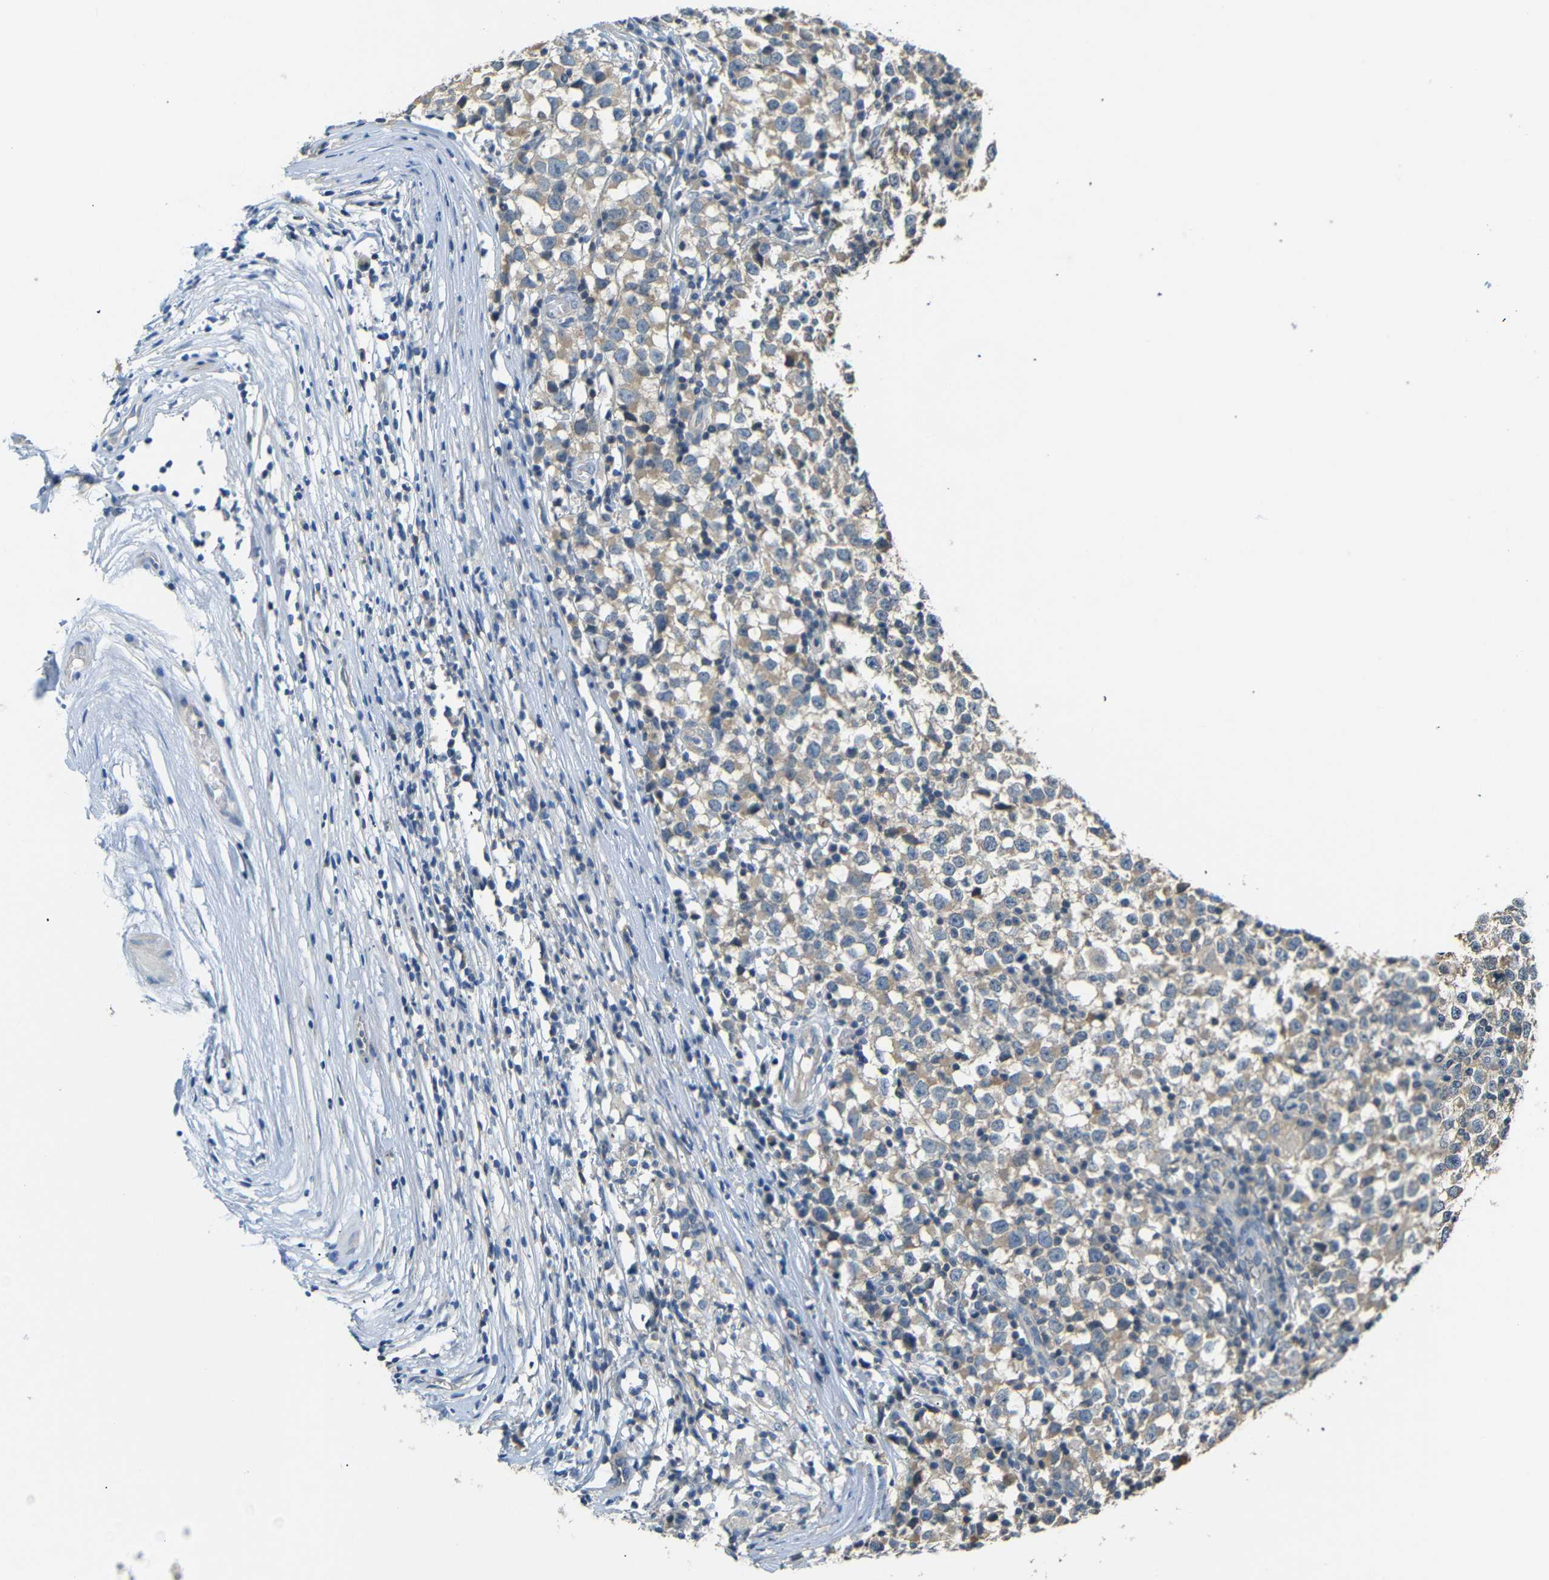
{"staining": {"intensity": "negative", "quantity": "none", "location": "none"}, "tissue": "testis cancer", "cell_type": "Tumor cells", "image_type": "cancer", "snomed": [{"axis": "morphology", "description": "Seminoma, NOS"}, {"axis": "topography", "description": "Testis"}], "caption": "A high-resolution photomicrograph shows immunohistochemistry (IHC) staining of seminoma (testis), which reveals no significant expression in tumor cells.", "gene": "SFN", "patient": {"sex": "male", "age": 65}}